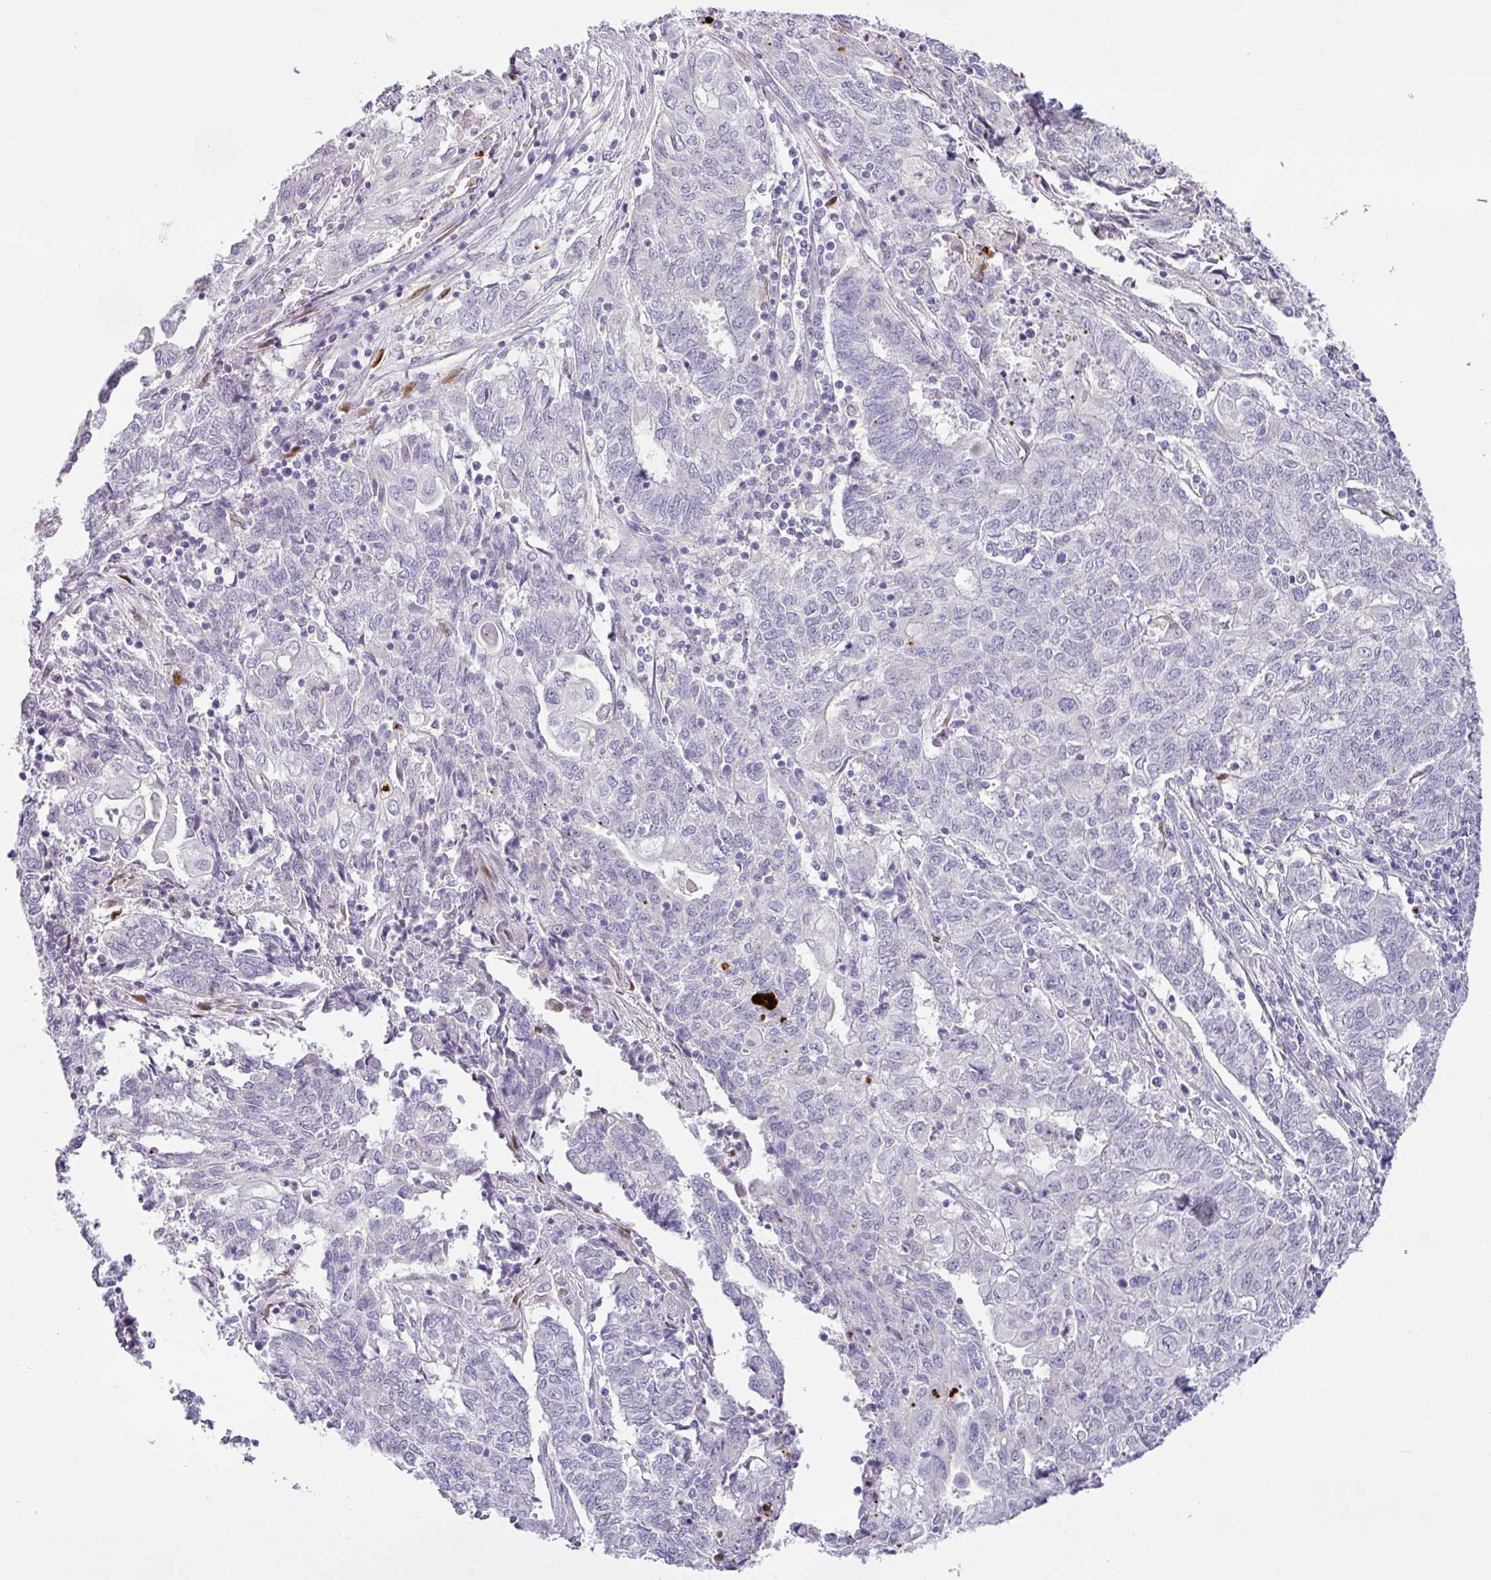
{"staining": {"intensity": "negative", "quantity": "none", "location": "none"}, "tissue": "endometrial cancer", "cell_type": "Tumor cells", "image_type": "cancer", "snomed": [{"axis": "morphology", "description": "Adenocarcinoma, NOS"}, {"axis": "topography", "description": "Endometrium"}], "caption": "An image of endometrial cancer stained for a protein exhibits no brown staining in tumor cells. (Stains: DAB (3,3'-diaminobenzidine) immunohistochemistry (IHC) with hematoxylin counter stain, Microscopy: brightfield microscopy at high magnification).", "gene": "HMCN2", "patient": {"sex": "female", "age": 54}}